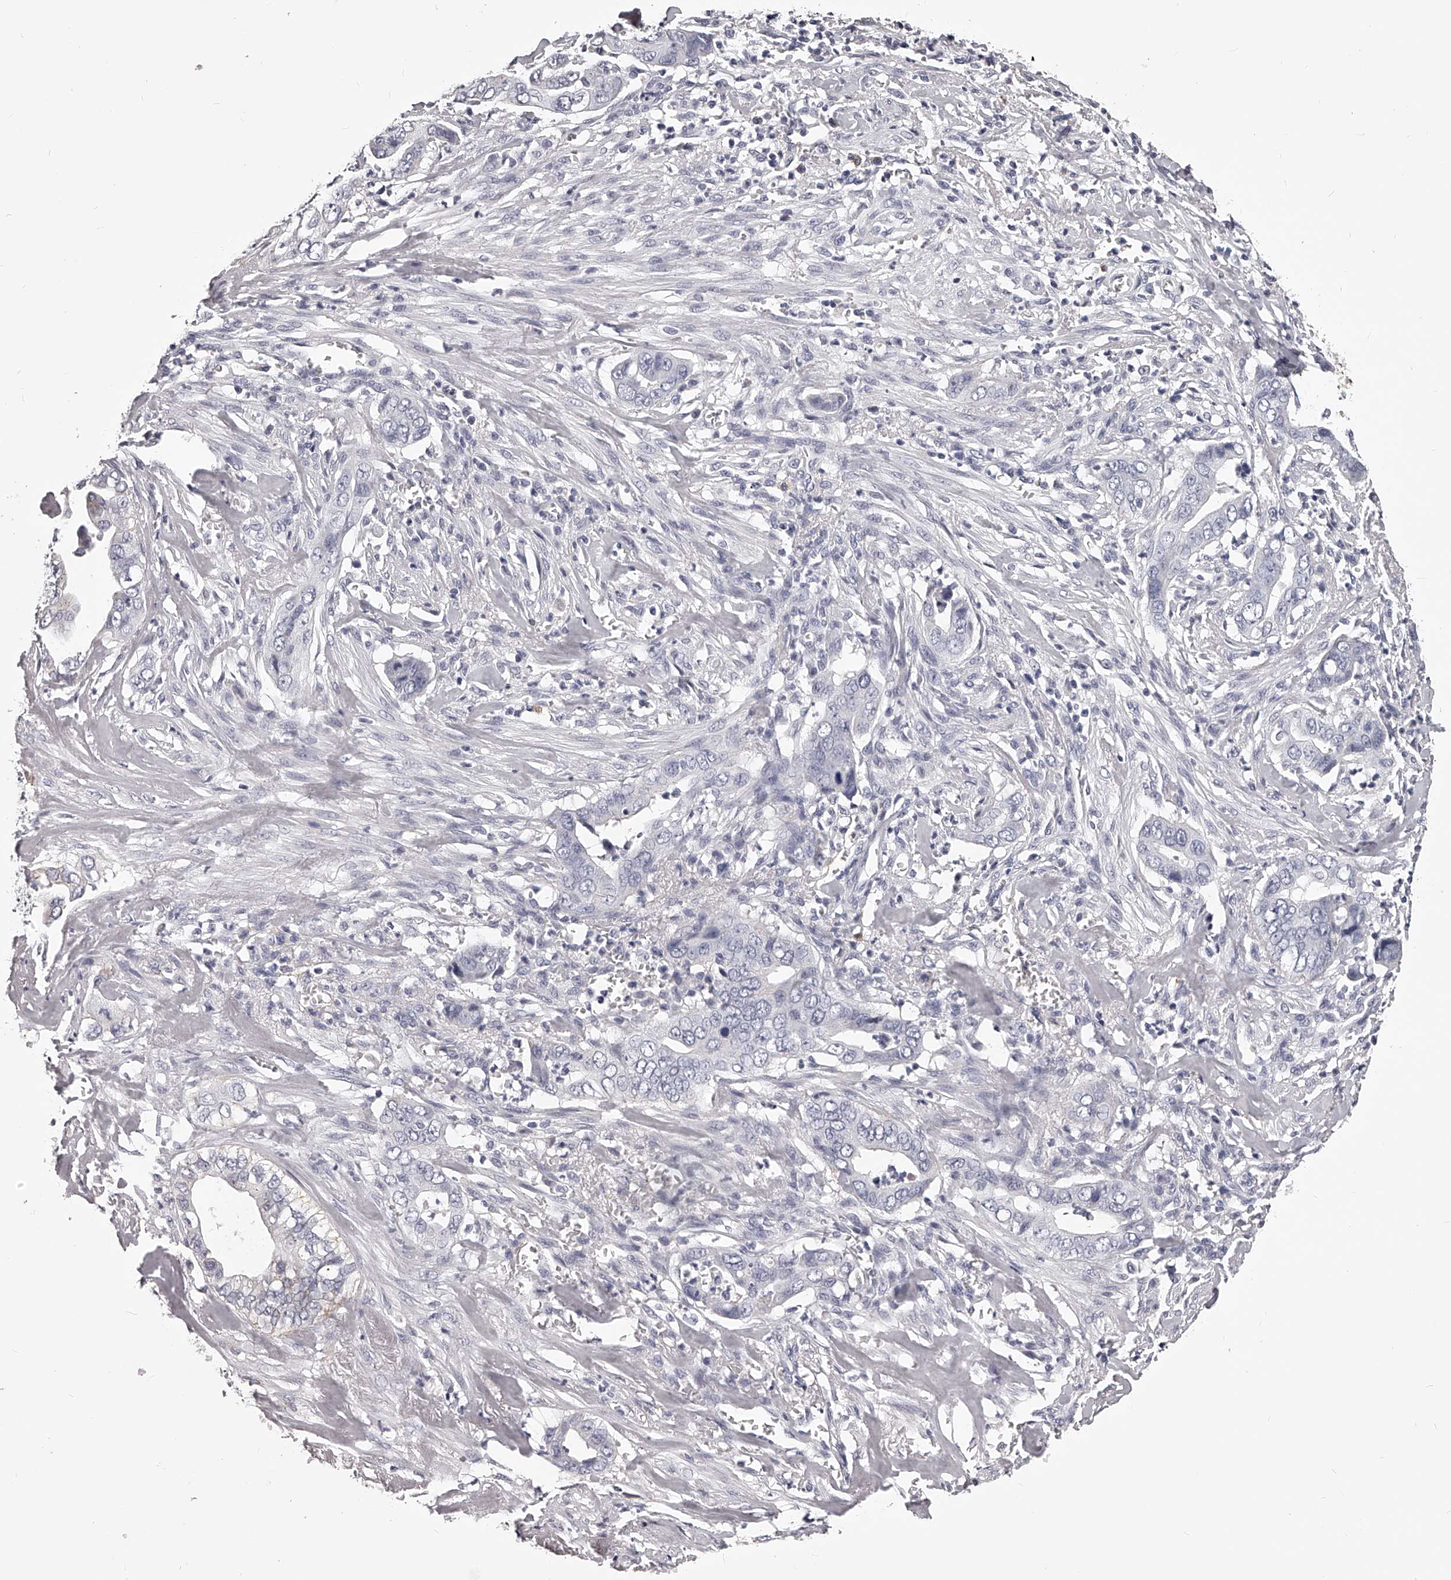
{"staining": {"intensity": "negative", "quantity": "none", "location": "none"}, "tissue": "liver cancer", "cell_type": "Tumor cells", "image_type": "cancer", "snomed": [{"axis": "morphology", "description": "Cholangiocarcinoma"}, {"axis": "topography", "description": "Liver"}], "caption": "DAB (3,3'-diaminobenzidine) immunohistochemical staining of liver cancer shows no significant expression in tumor cells.", "gene": "DMRT1", "patient": {"sex": "female", "age": 79}}